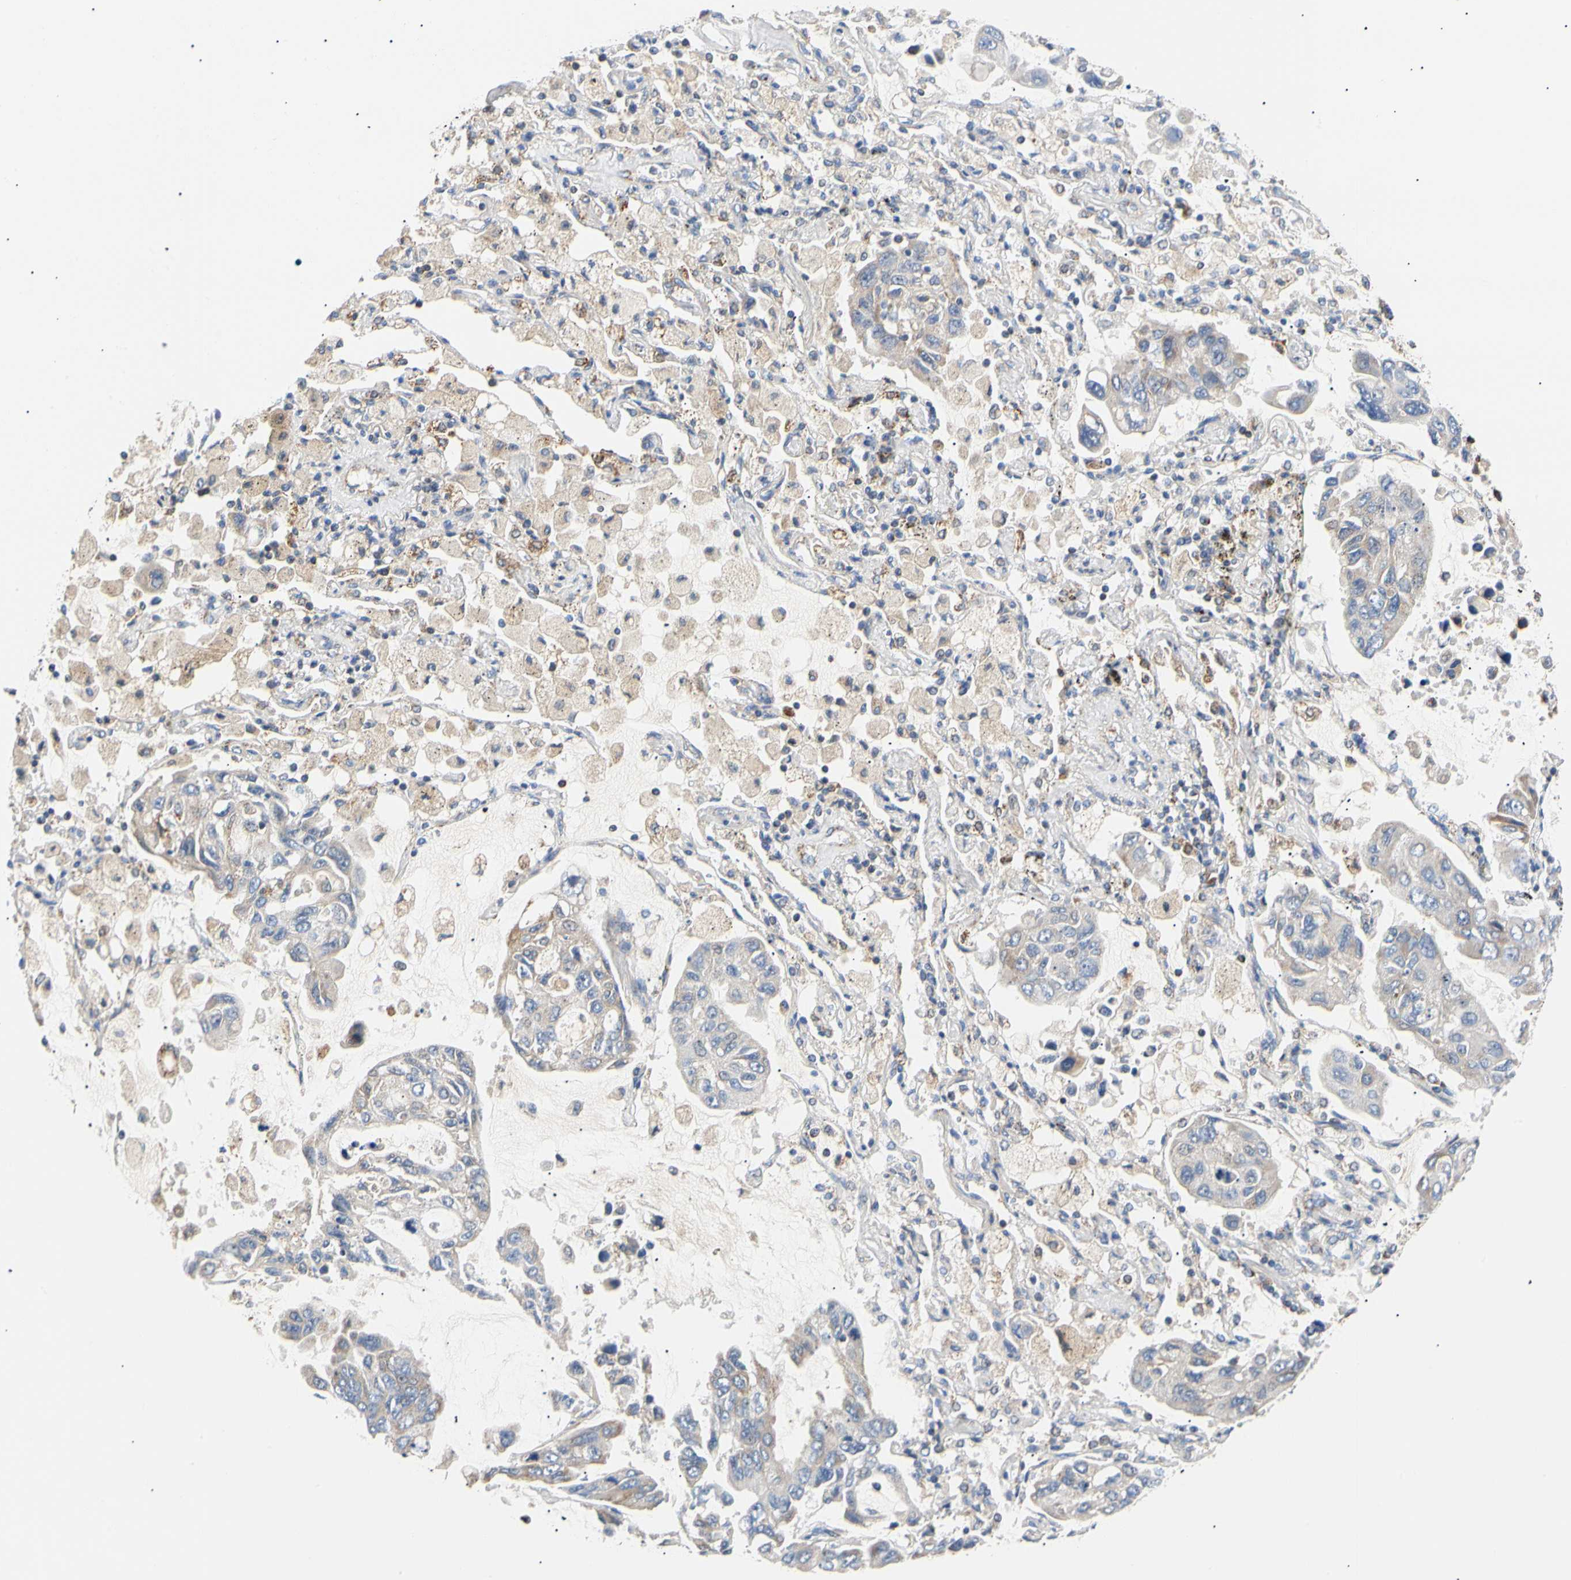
{"staining": {"intensity": "weak", "quantity": "25%-75%", "location": "cytoplasmic/membranous"}, "tissue": "lung cancer", "cell_type": "Tumor cells", "image_type": "cancer", "snomed": [{"axis": "morphology", "description": "Adenocarcinoma, NOS"}, {"axis": "topography", "description": "Lung"}], "caption": "A brown stain labels weak cytoplasmic/membranous expression of a protein in adenocarcinoma (lung) tumor cells. The protein is stained brown, and the nuclei are stained in blue (DAB IHC with brightfield microscopy, high magnification).", "gene": "ACAT1", "patient": {"sex": "male", "age": 64}}